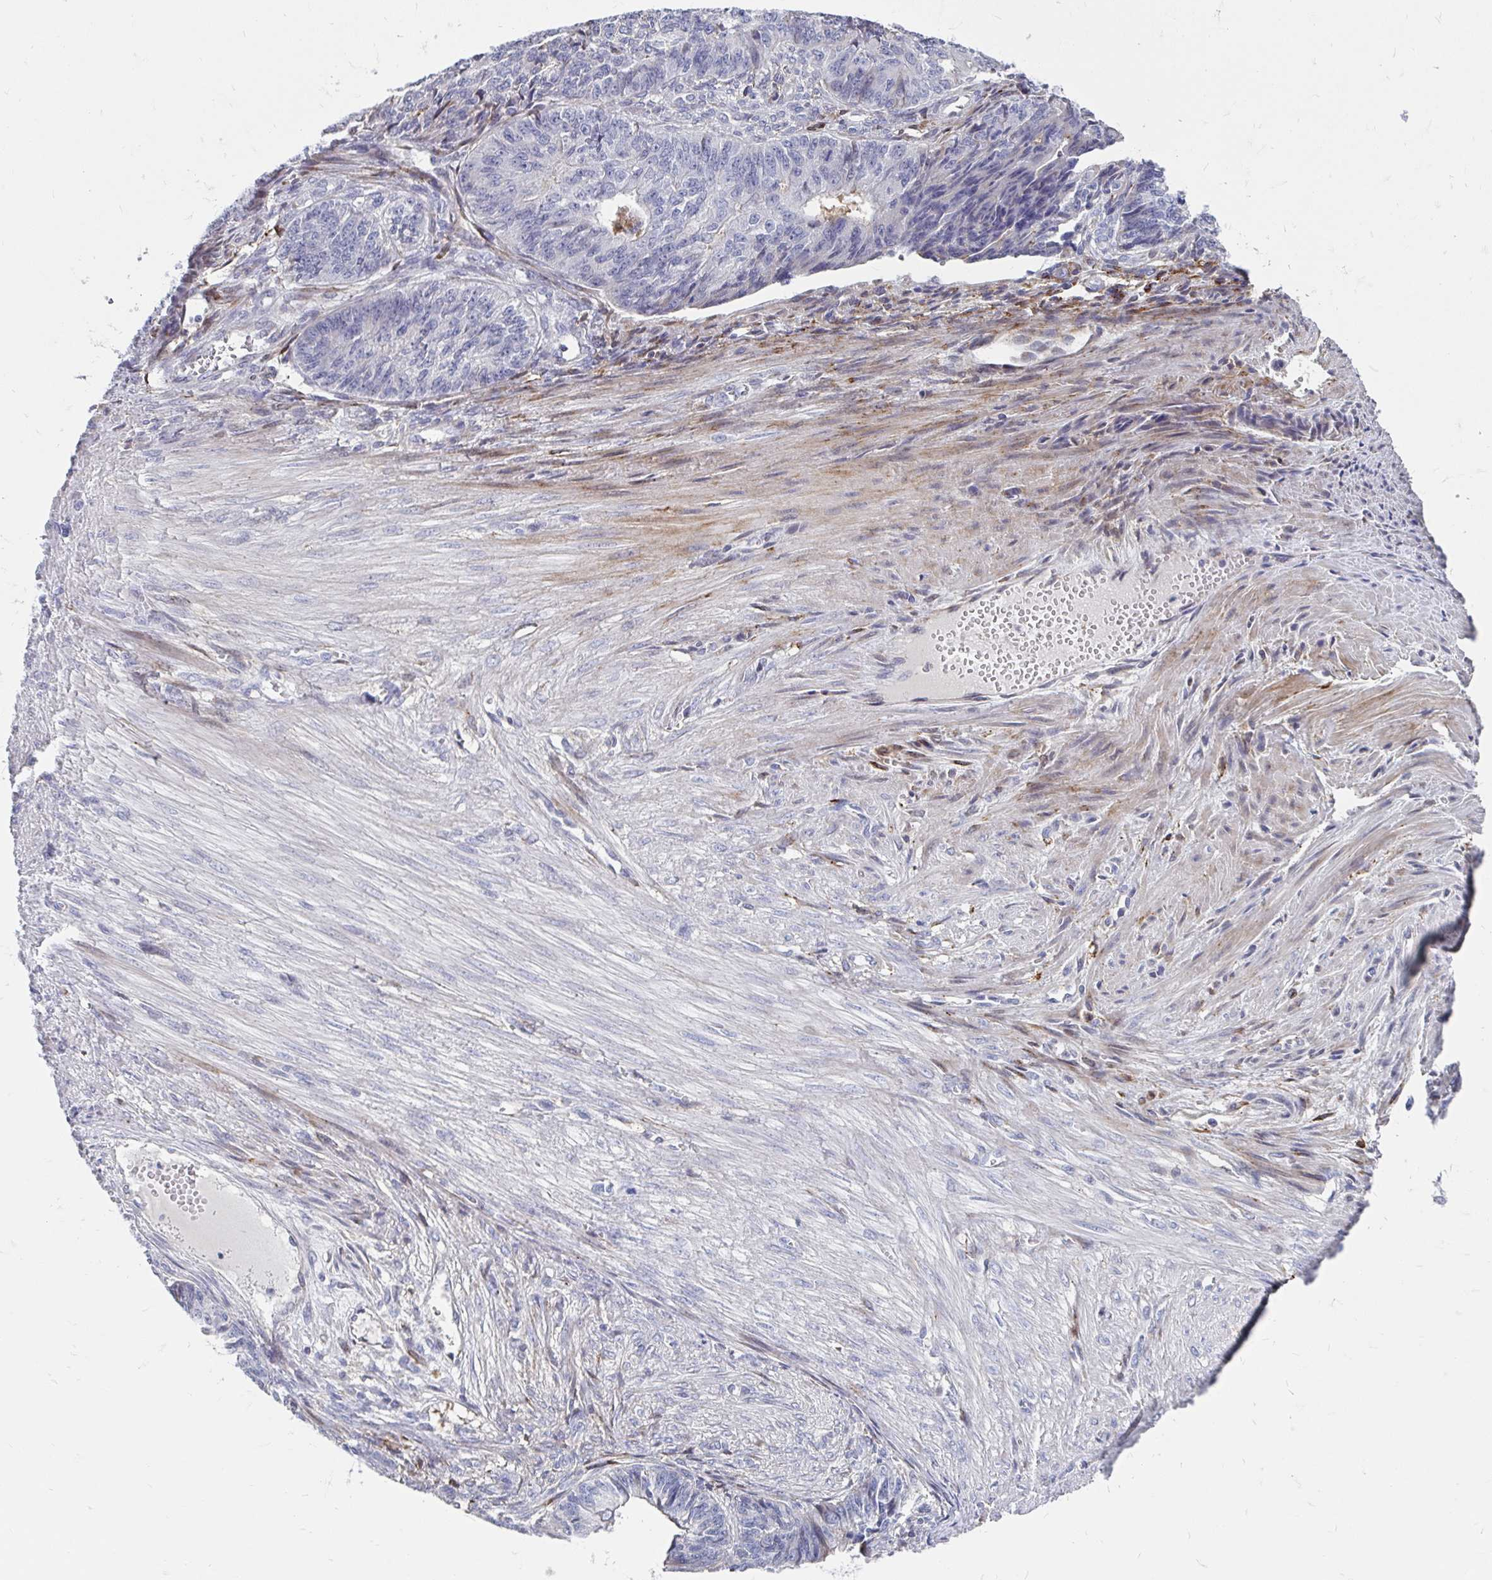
{"staining": {"intensity": "negative", "quantity": "none", "location": "none"}, "tissue": "endometrial cancer", "cell_type": "Tumor cells", "image_type": "cancer", "snomed": [{"axis": "morphology", "description": "Adenocarcinoma, NOS"}, {"axis": "topography", "description": "Endometrium"}], "caption": "There is no significant expression in tumor cells of endometrial cancer. (DAB (3,3'-diaminobenzidine) immunohistochemistry visualized using brightfield microscopy, high magnification).", "gene": "CDKL1", "patient": {"sex": "female", "age": 32}}